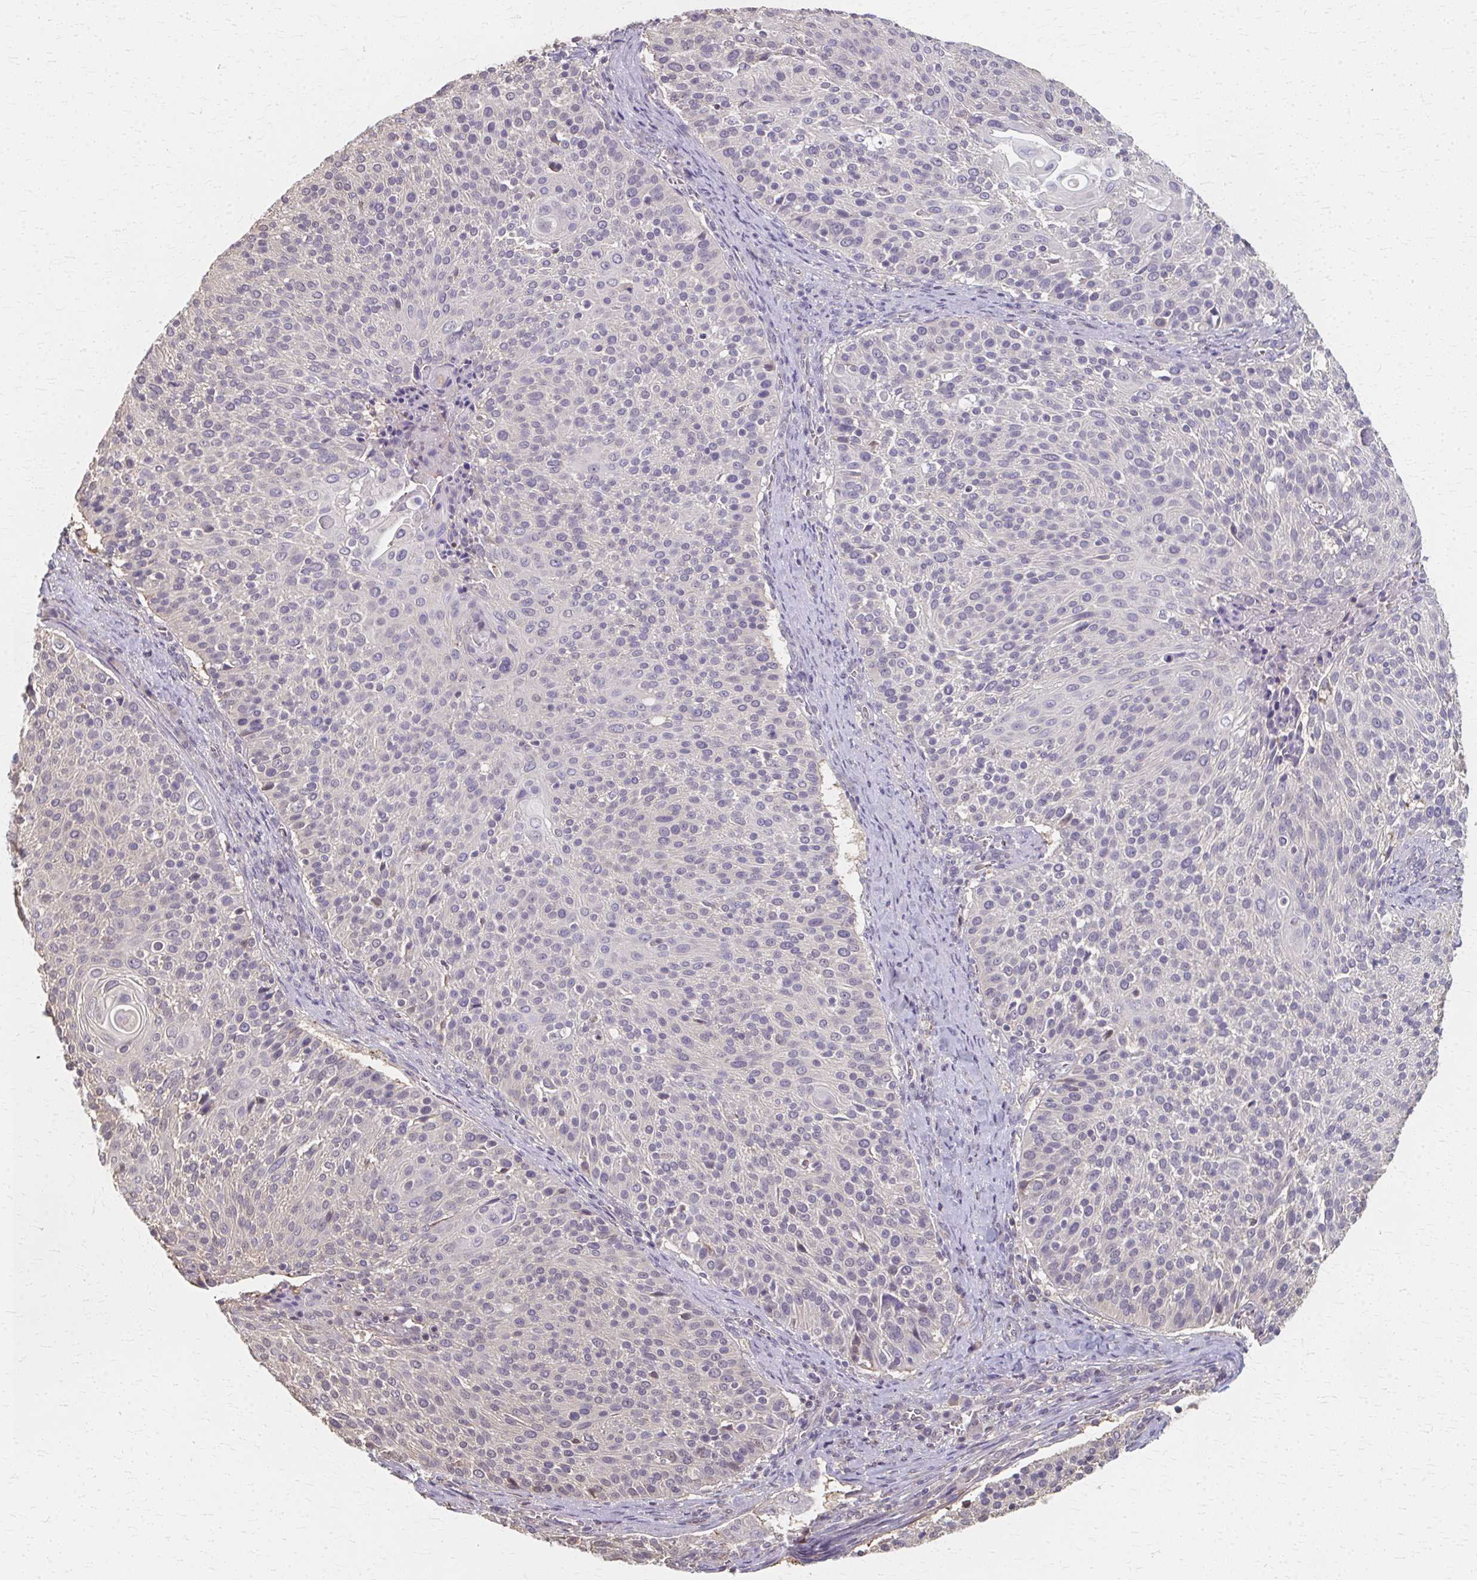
{"staining": {"intensity": "negative", "quantity": "none", "location": "none"}, "tissue": "cervical cancer", "cell_type": "Tumor cells", "image_type": "cancer", "snomed": [{"axis": "morphology", "description": "Squamous cell carcinoma, NOS"}, {"axis": "topography", "description": "Cervix"}], "caption": "The photomicrograph demonstrates no significant staining in tumor cells of cervical squamous cell carcinoma. (Stains: DAB (3,3'-diaminobenzidine) immunohistochemistry (IHC) with hematoxylin counter stain, Microscopy: brightfield microscopy at high magnification).", "gene": "RABGAP1L", "patient": {"sex": "female", "age": 31}}